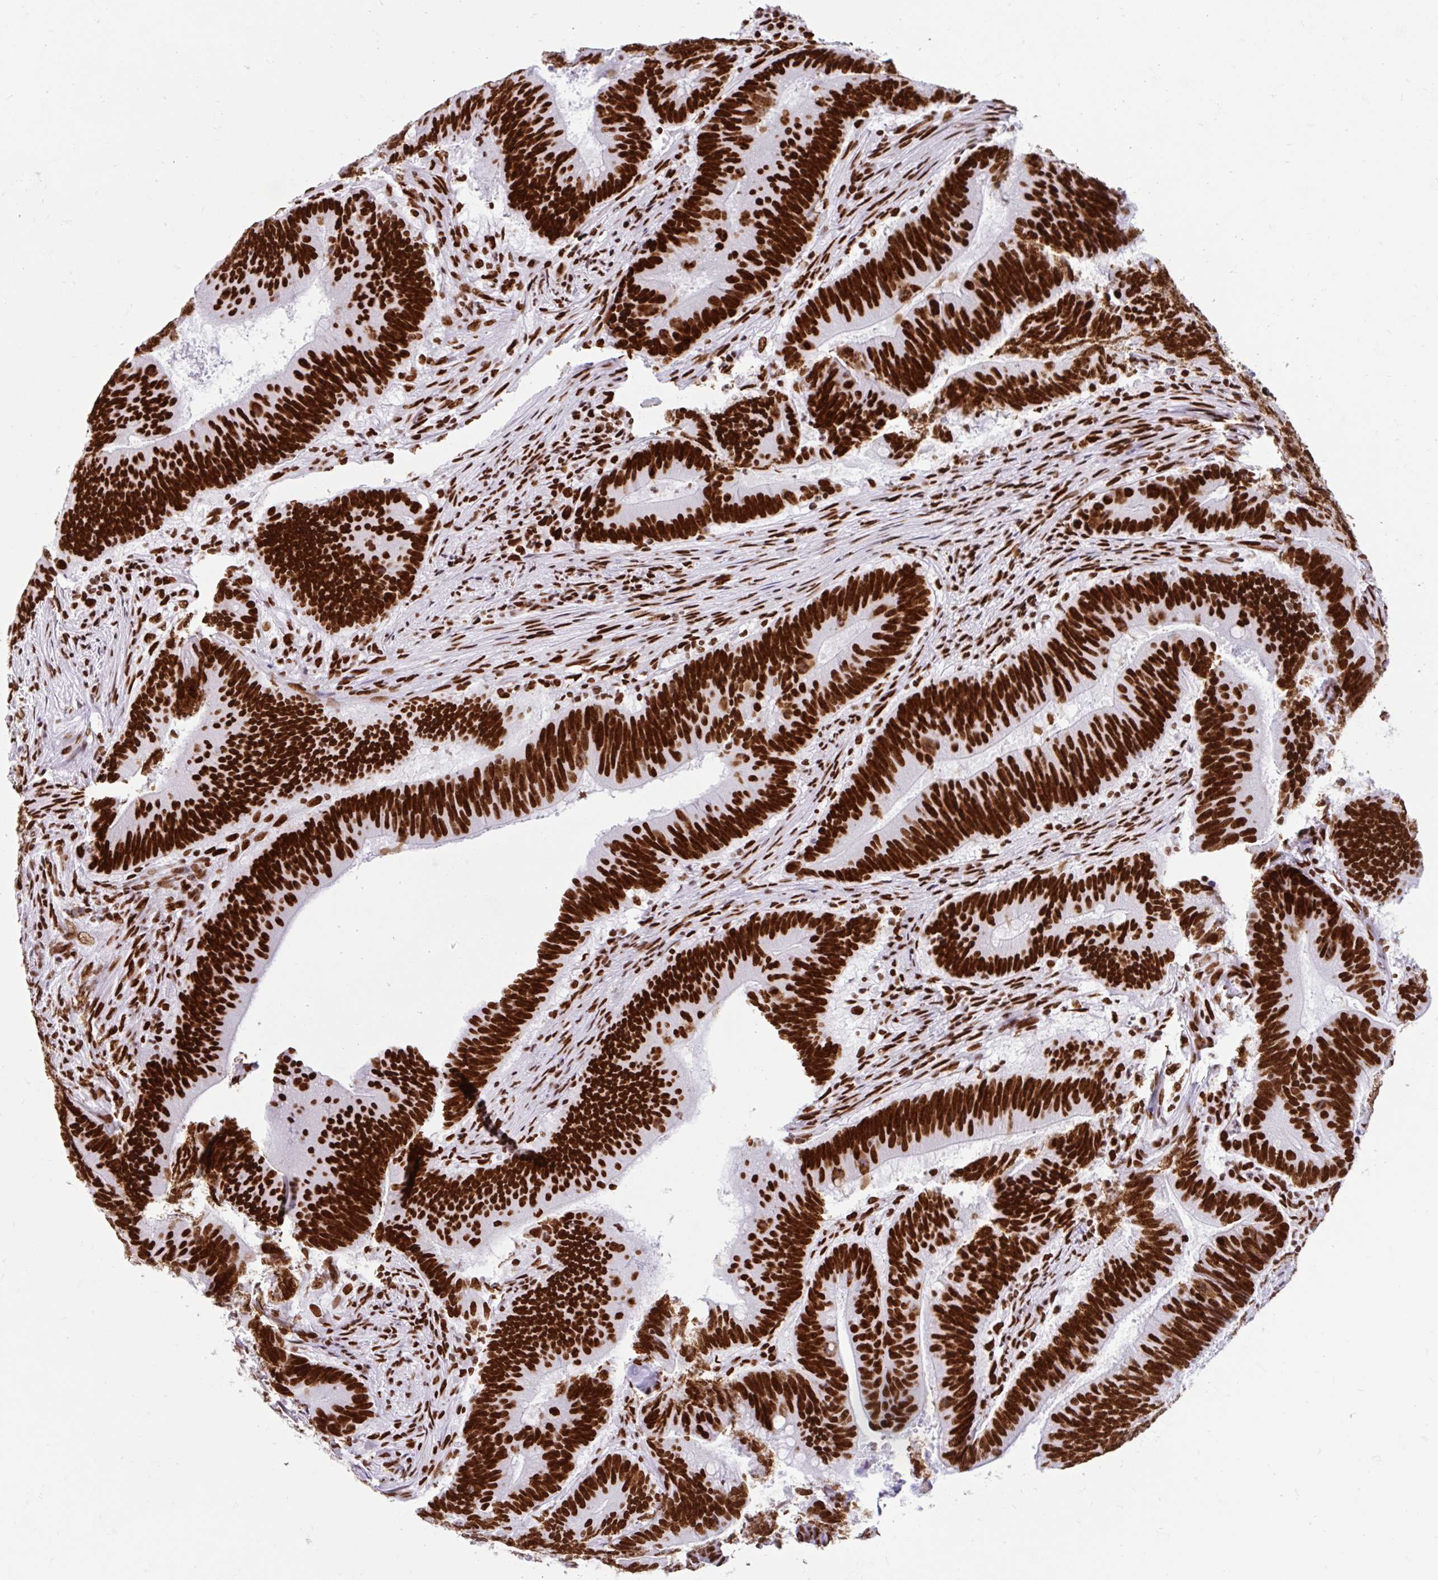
{"staining": {"intensity": "strong", "quantity": ">75%", "location": "nuclear"}, "tissue": "colorectal cancer", "cell_type": "Tumor cells", "image_type": "cancer", "snomed": [{"axis": "morphology", "description": "Adenocarcinoma, NOS"}, {"axis": "topography", "description": "Colon"}], "caption": "Protein staining of adenocarcinoma (colorectal) tissue reveals strong nuclear staining in about >75% of tumor cells.", "gene": "KHDRBS1", "patient": {"sex": "female", "age": 87}}